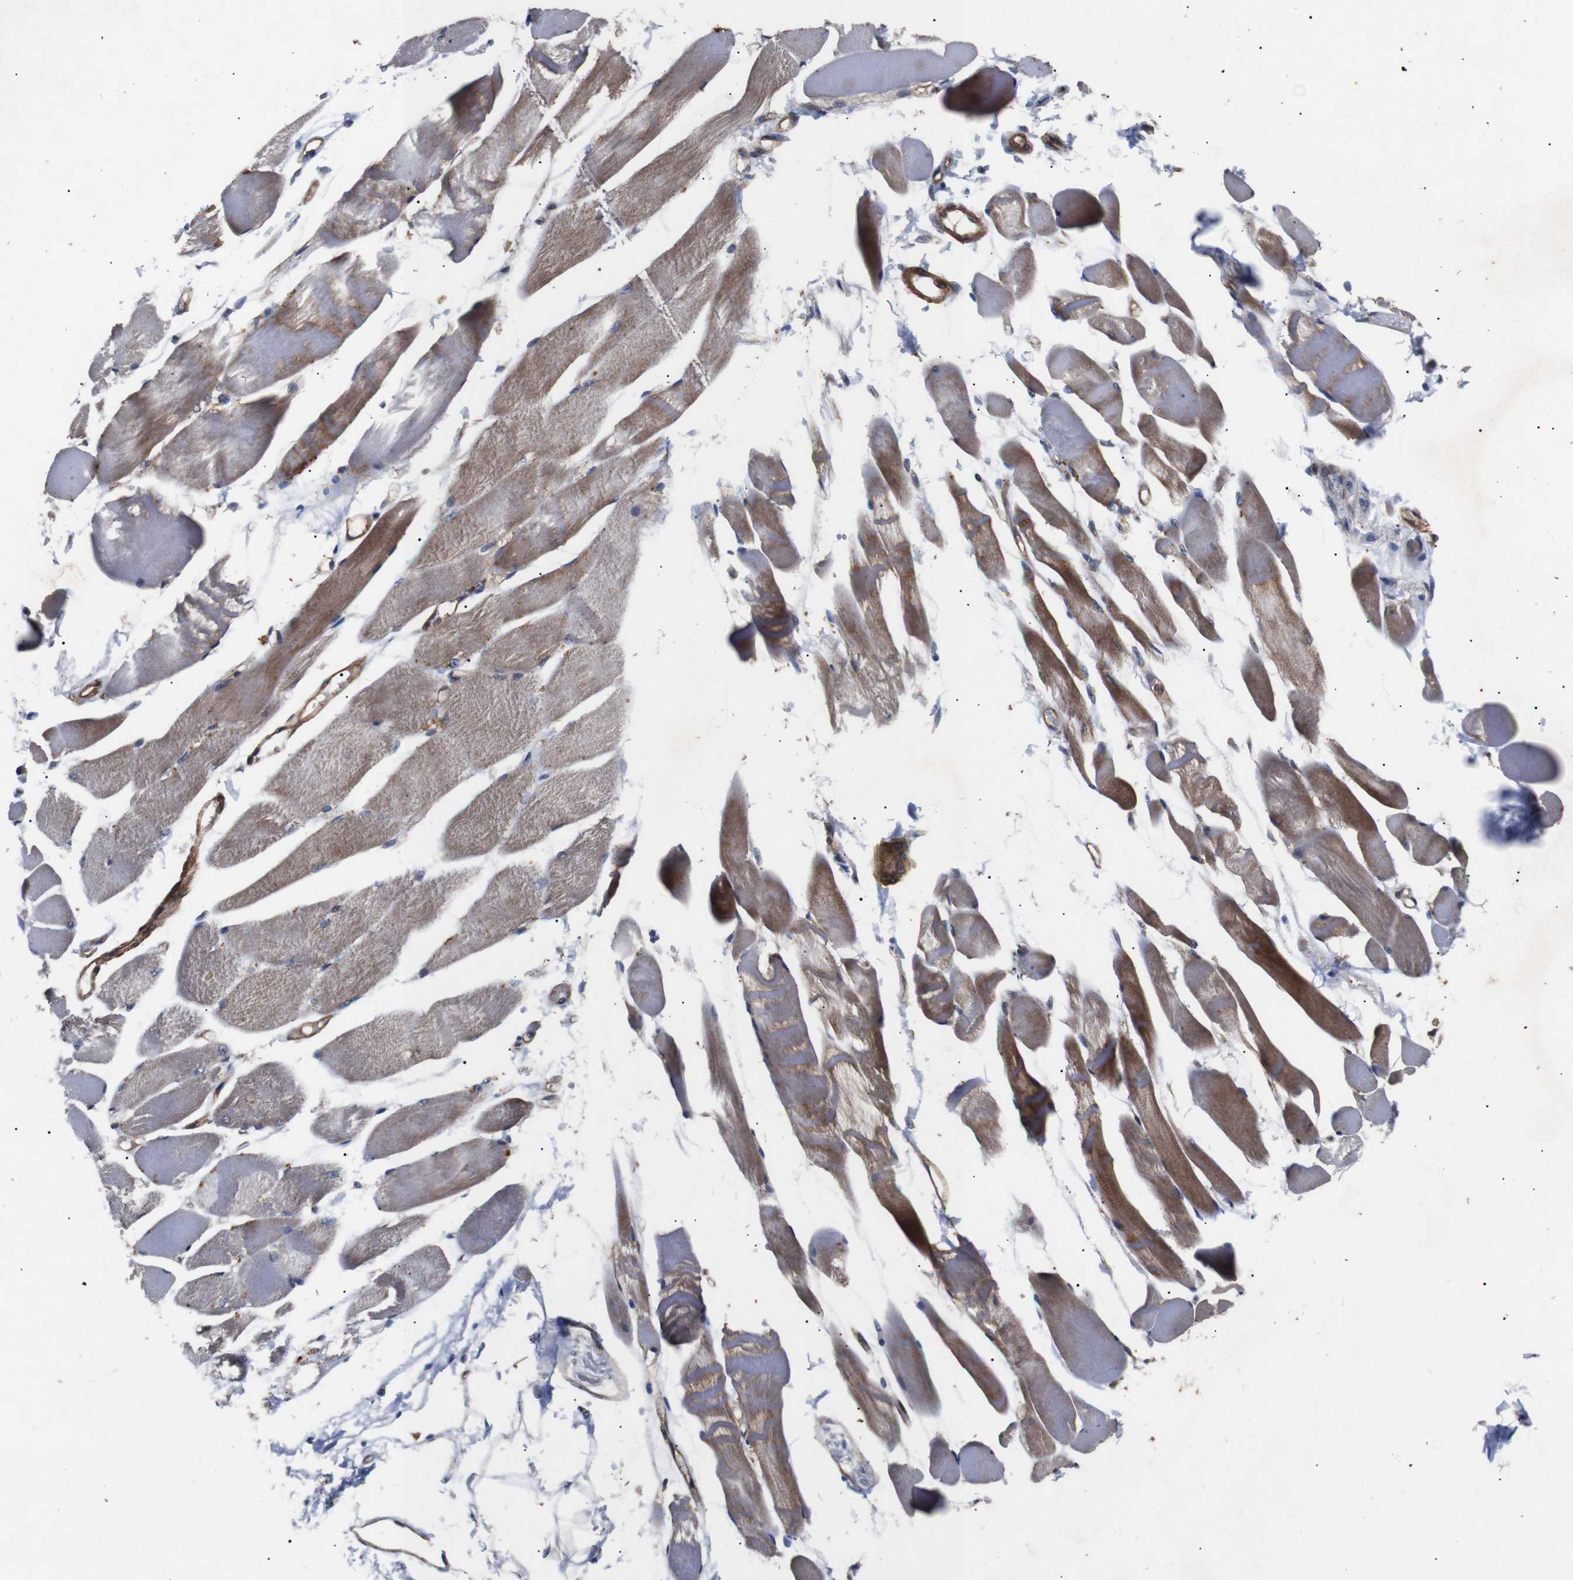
{"staining": {"intensity": "moderate", "quantity": "25%-75%", "location": "cytoplasmic/membranous"}, "tissue": "skeletal muscle", "cell_type": "Myocytes", "image_type": "normal", "snomed": [{"axis": "morphology", "description": "Normal tissue, NOS"}, {"axis": "topography", "description": "Skeletal muscle"}, {"axis": "topography", "description": "Peripheral nerve tissue"}], "caption": "Protein expression analysis of unremarkable skeletal muscle shows moderate cytoplasmic/membranous expression in about 25%-75% of myocytes.", "gene": "PAWR", "patient": {"sex": "female", "age": 84}}